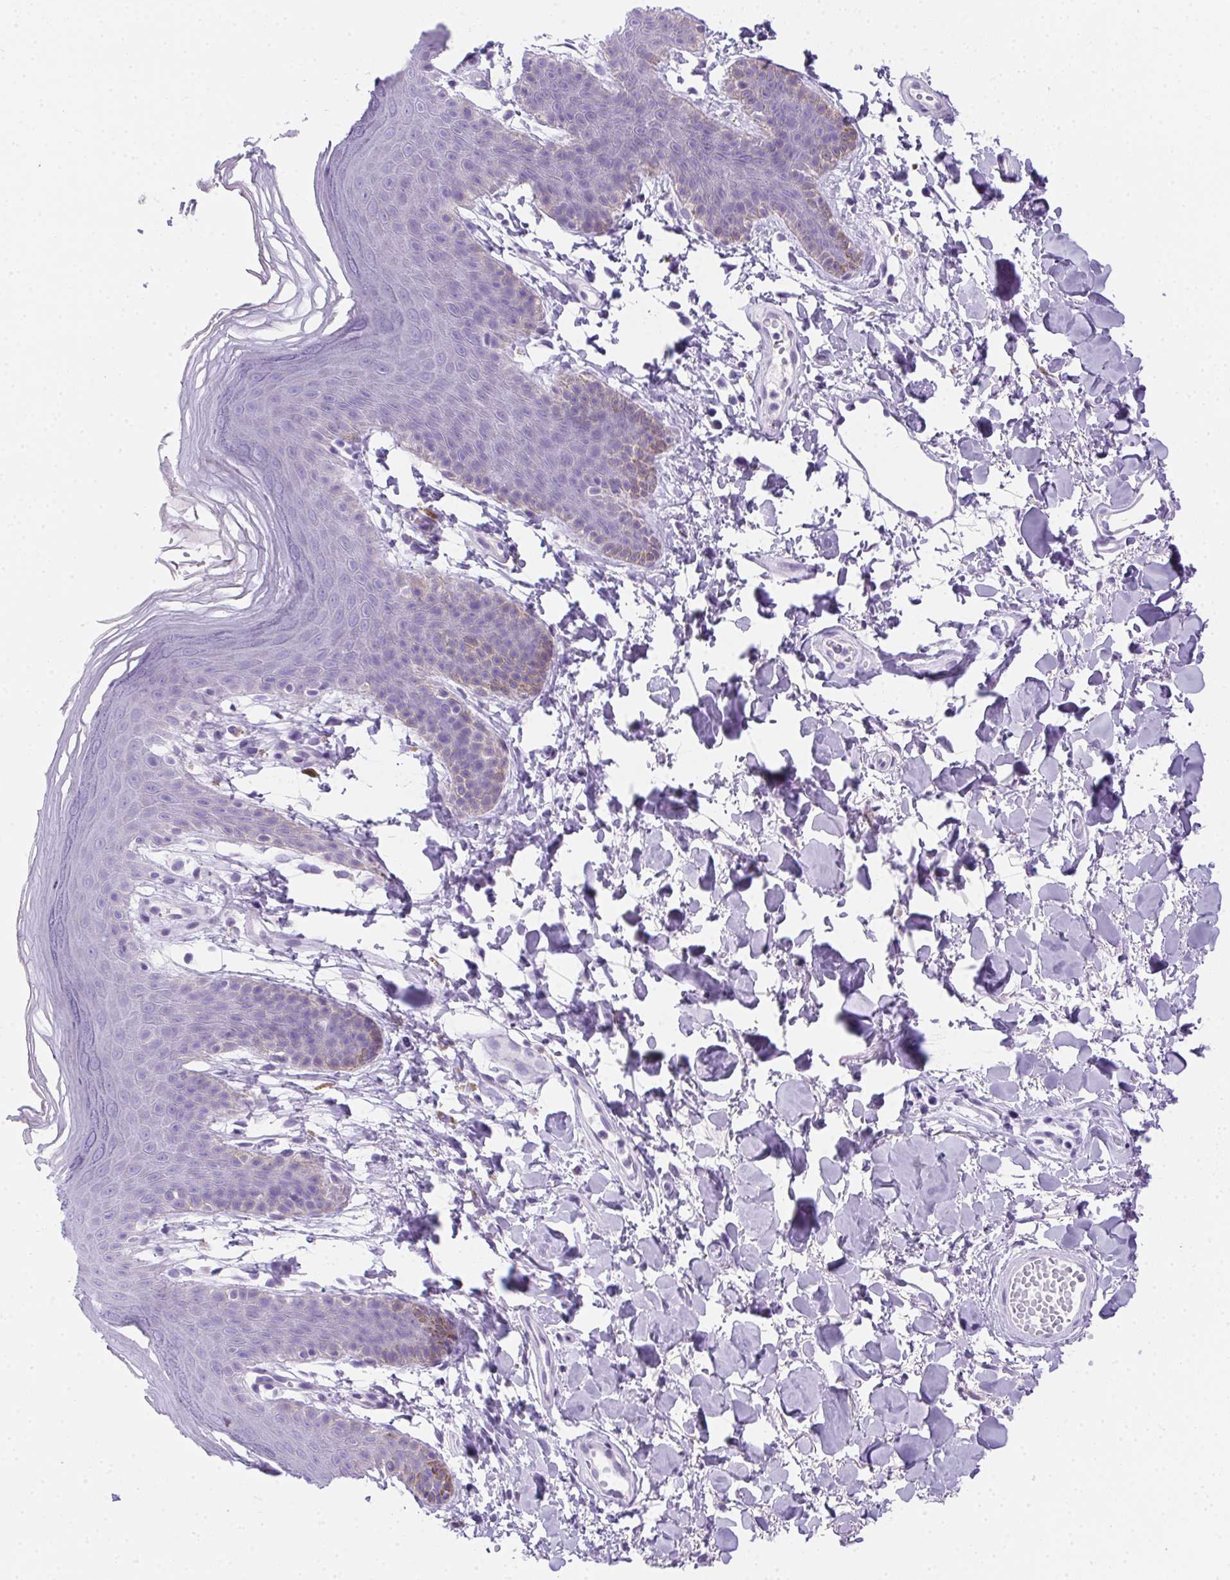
{"staining": {"intensity": "weak", "quantity": "<25%", "location": "cytoplasmic/membranous"}, "tissue": "skin", "cell_type": "Epidermal cells", "image_type": "normal", "snomed": [{"axis": "morphology", "description": "Normal tissue, NOS"}, {"axis": "topography", "description": "Anal"}], "caption": "IHC of benign skin exhibits no positivity in epidermal cells.", "gene": "SPACA5B", "patient": {"sex": "male", "age": 53}}